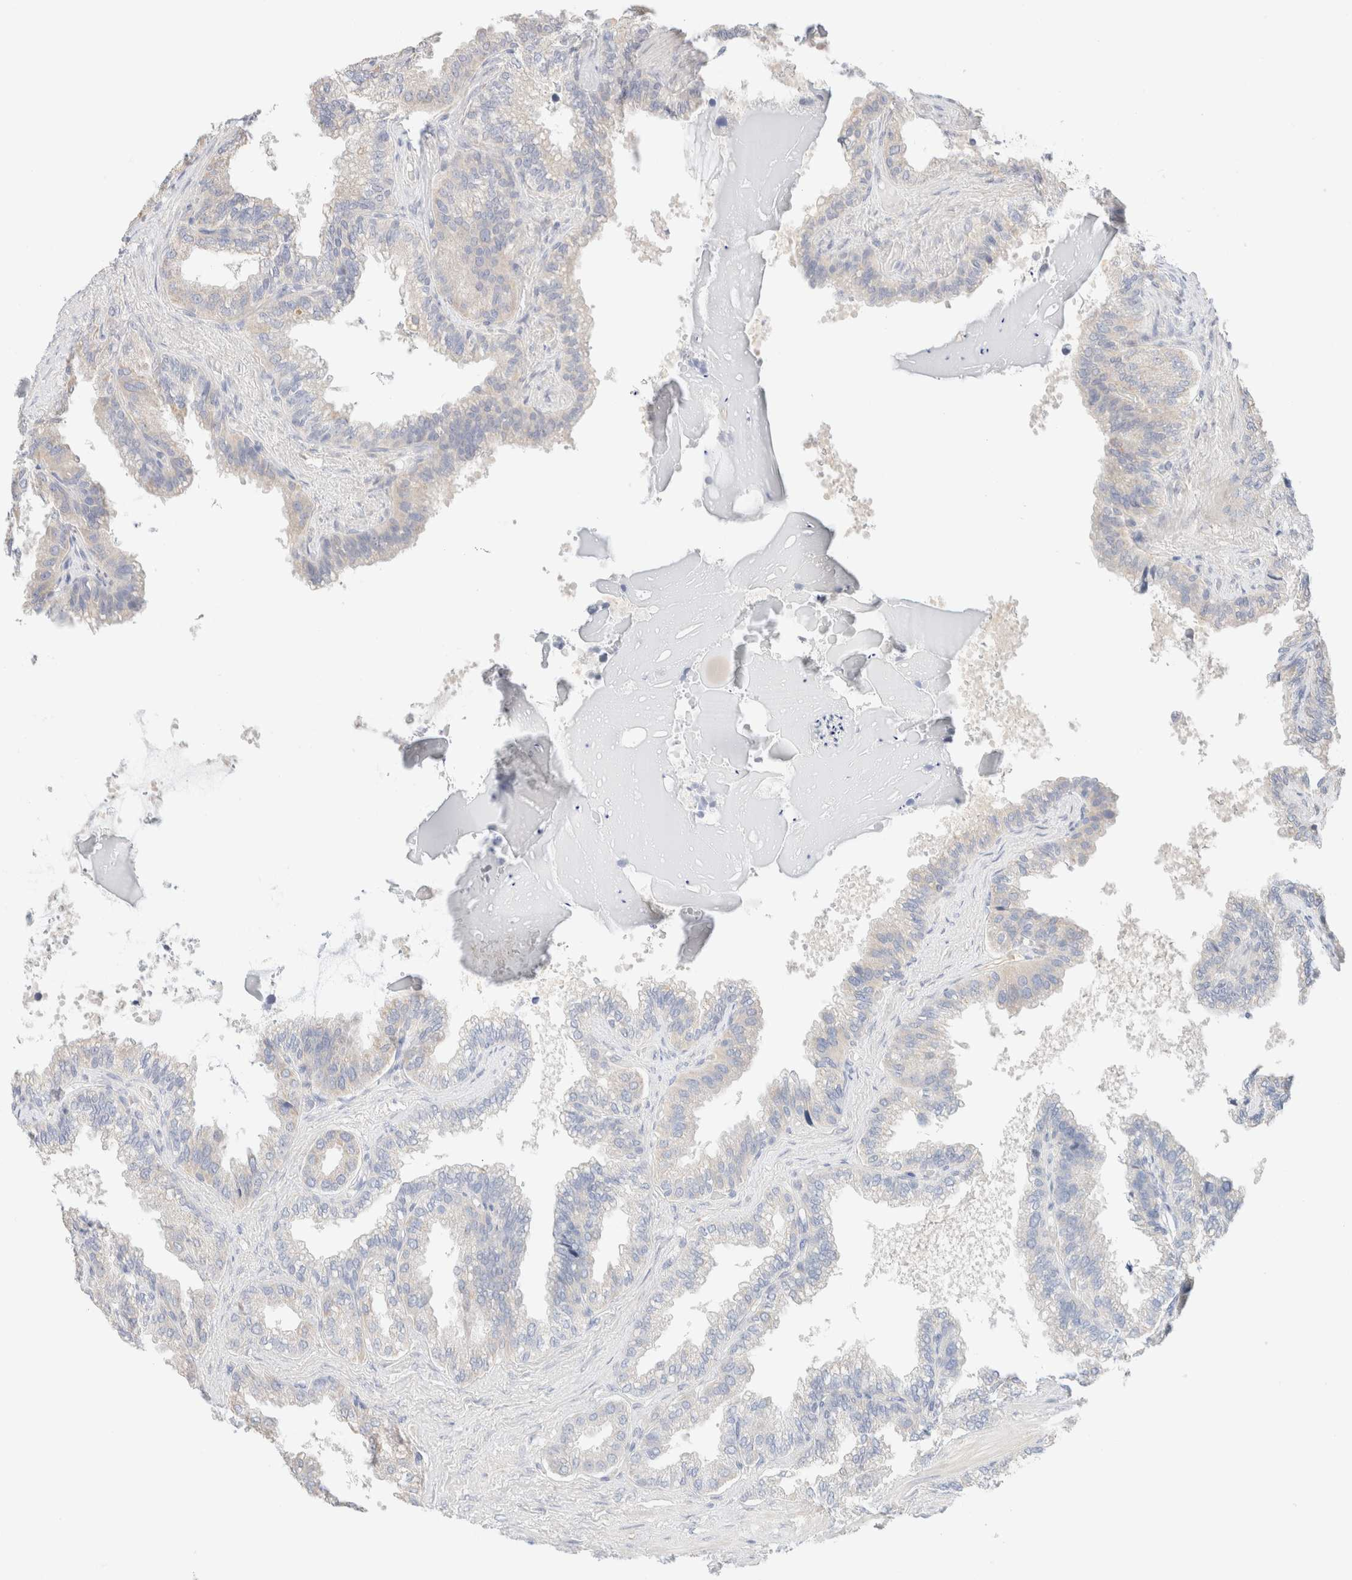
{"staining": {"intensity": "negative", "quantity": "none", "location": "none"}, "tissue": "seminal vesicle", "cell_type": "Glandular cells", "image_type": "normal", "snomed": [{"axis": "morphology", "description": "Normal tissue, NOS"}, {"axis": "topography", "description": "Seminal veicle"}], "caption": "Glandular cells are negative for brown protein staining in benign seminal vesicle. Brightfield microscopy of IHC stained with DAB (3,3'-diaminobenzidine) (brown) and hematoxylin (blue), captured at high magnification.", "gene": "SARM1", "patient": {"sex": "male", "age": 46}}